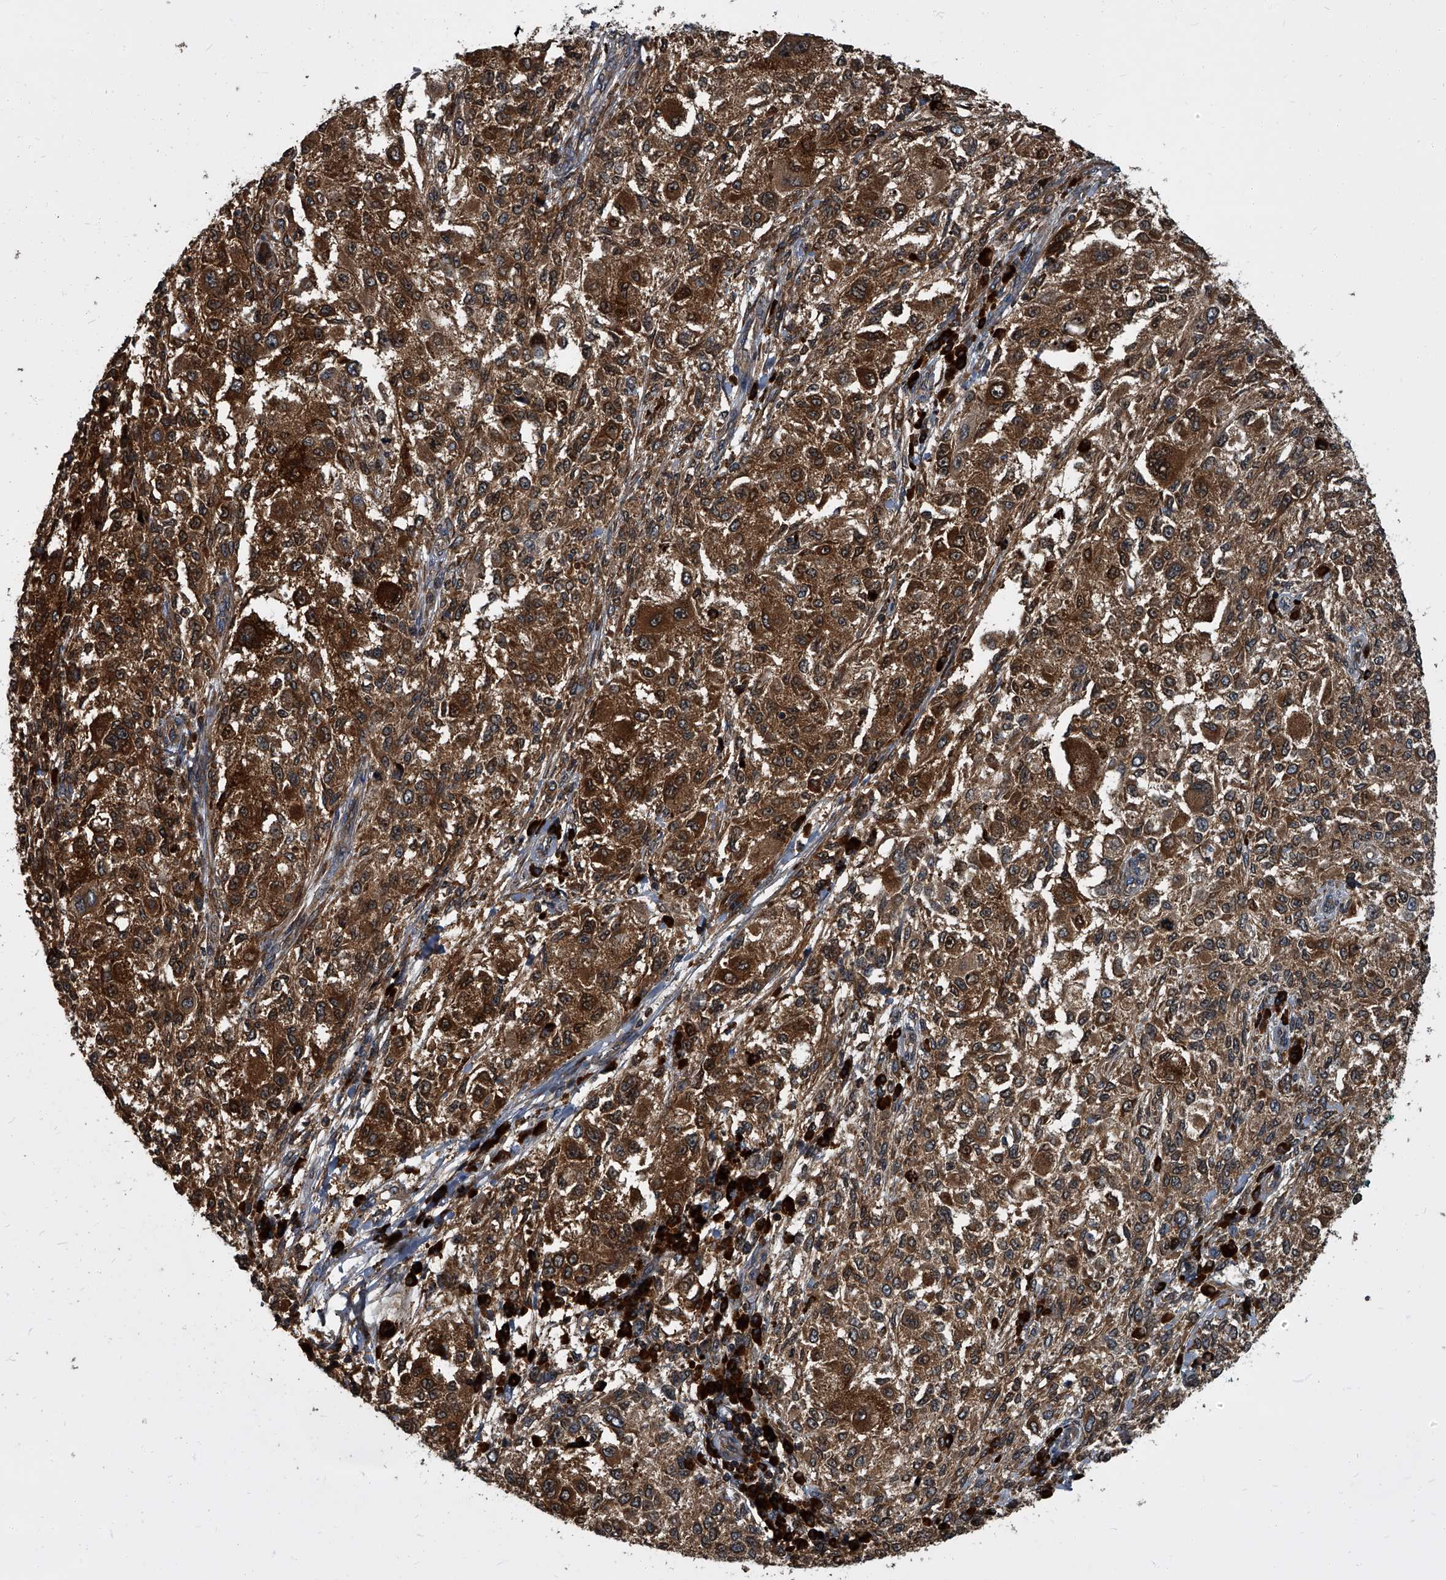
{"staining": {"intensity": "strong", "quantity": ">75%", "location": "cytoplasmic/membranous"}, "tissue": "melanoma", "cell_type": "Tumor cells", "image_type": "cancer", "snomed": [{"axis": "morphology", "description": "Necrosis, NOS"}, {"axis": "morphology", "description": "Malignant melanoma, NOS"}, {"axis": "topography", "description": "Skin"}], "caption": "Protein positivity by immunohistochemistry displays strong cytoplasmic/membranous expression in approximately >75% of tumor cells in melanoma.", "gene": "CDV3", "patient": {"sex": "female", "age": 87}}